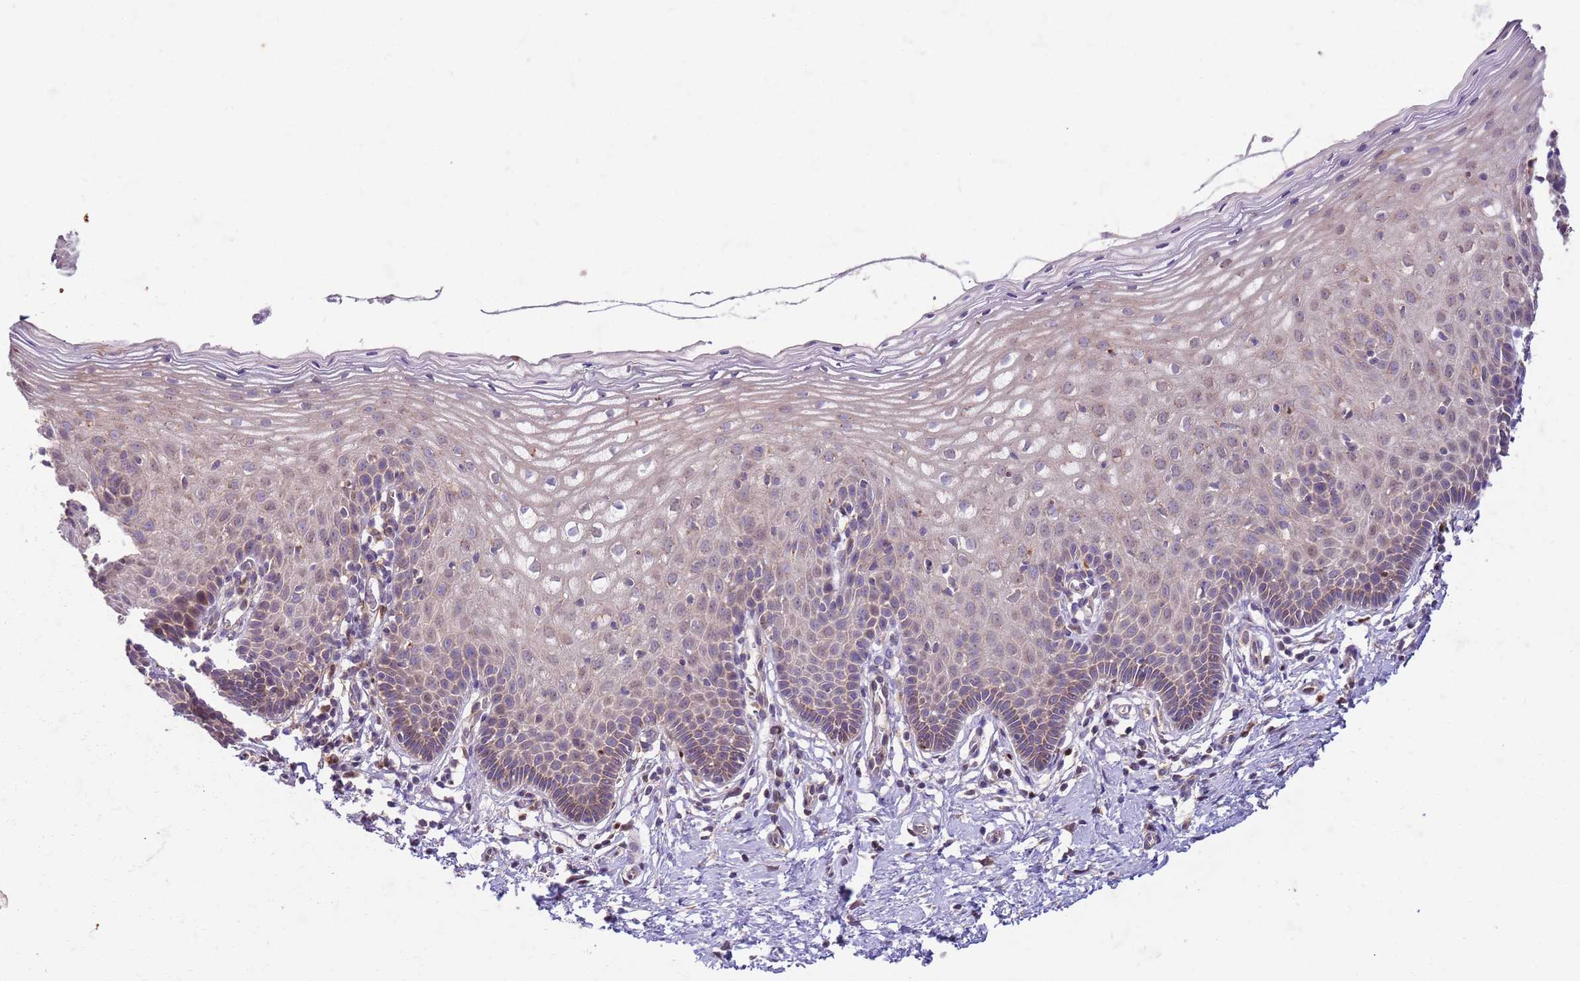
{"staining": {"intensity": "weak", "quantity": "<25%", "location": "cytoplasmic/membranous"}, "tissue": "cervix", "cell_type": "Glandular cells", "image_type": "normal", "snomed": [{"axis": "morphology", "description": "Normal tissue, NOS"}, {"axis": "topography", "description": "Cervix"}], "caption": "The immunohistochemistry (IHC) micrograph has no significant positivity in glandular cells of cervix.", "gene": "OSBP", "patient": {"sex": "female", "age": 36}}